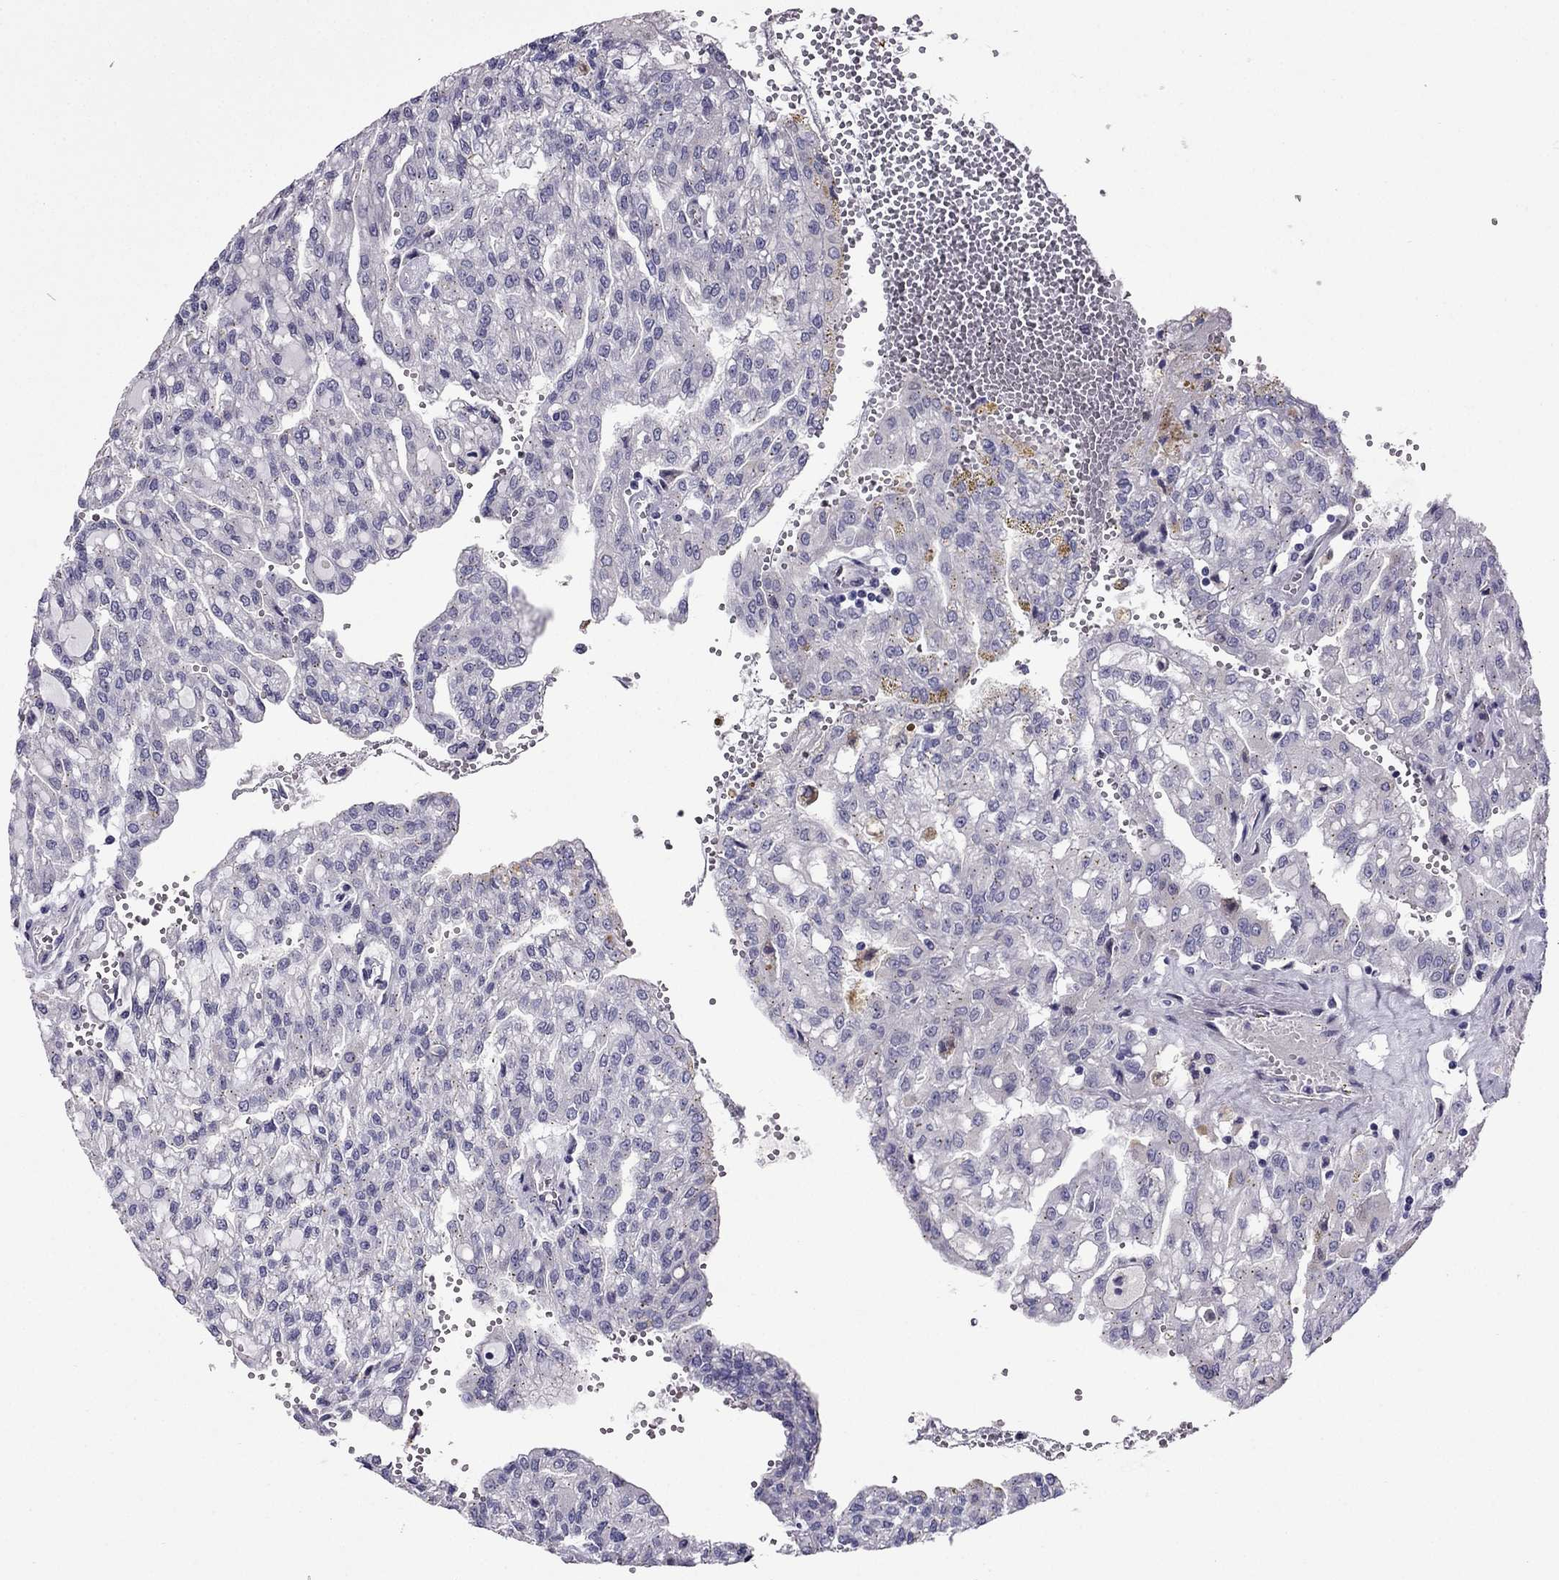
{"staining": {"intensity": "negative", "quantity": "none", "location": "none"}, "tissue": "renal cancer", "cell_type": "Tumor cells", "image_type": "cancer", "snomed": [{"axis": "morphology", "description": "Adenocarcinoma, NOS"}, {"axis": "topography", "description": "Kidney"}], "caption": "IHC of human renal adenocarcinoma reveals no expression in tumor cells. (Immunohistochemistry (ihc), brightfield microscopy, high magnification).", "gene": "MYBPH", "patient": {"sex": "male", "age": 63}}